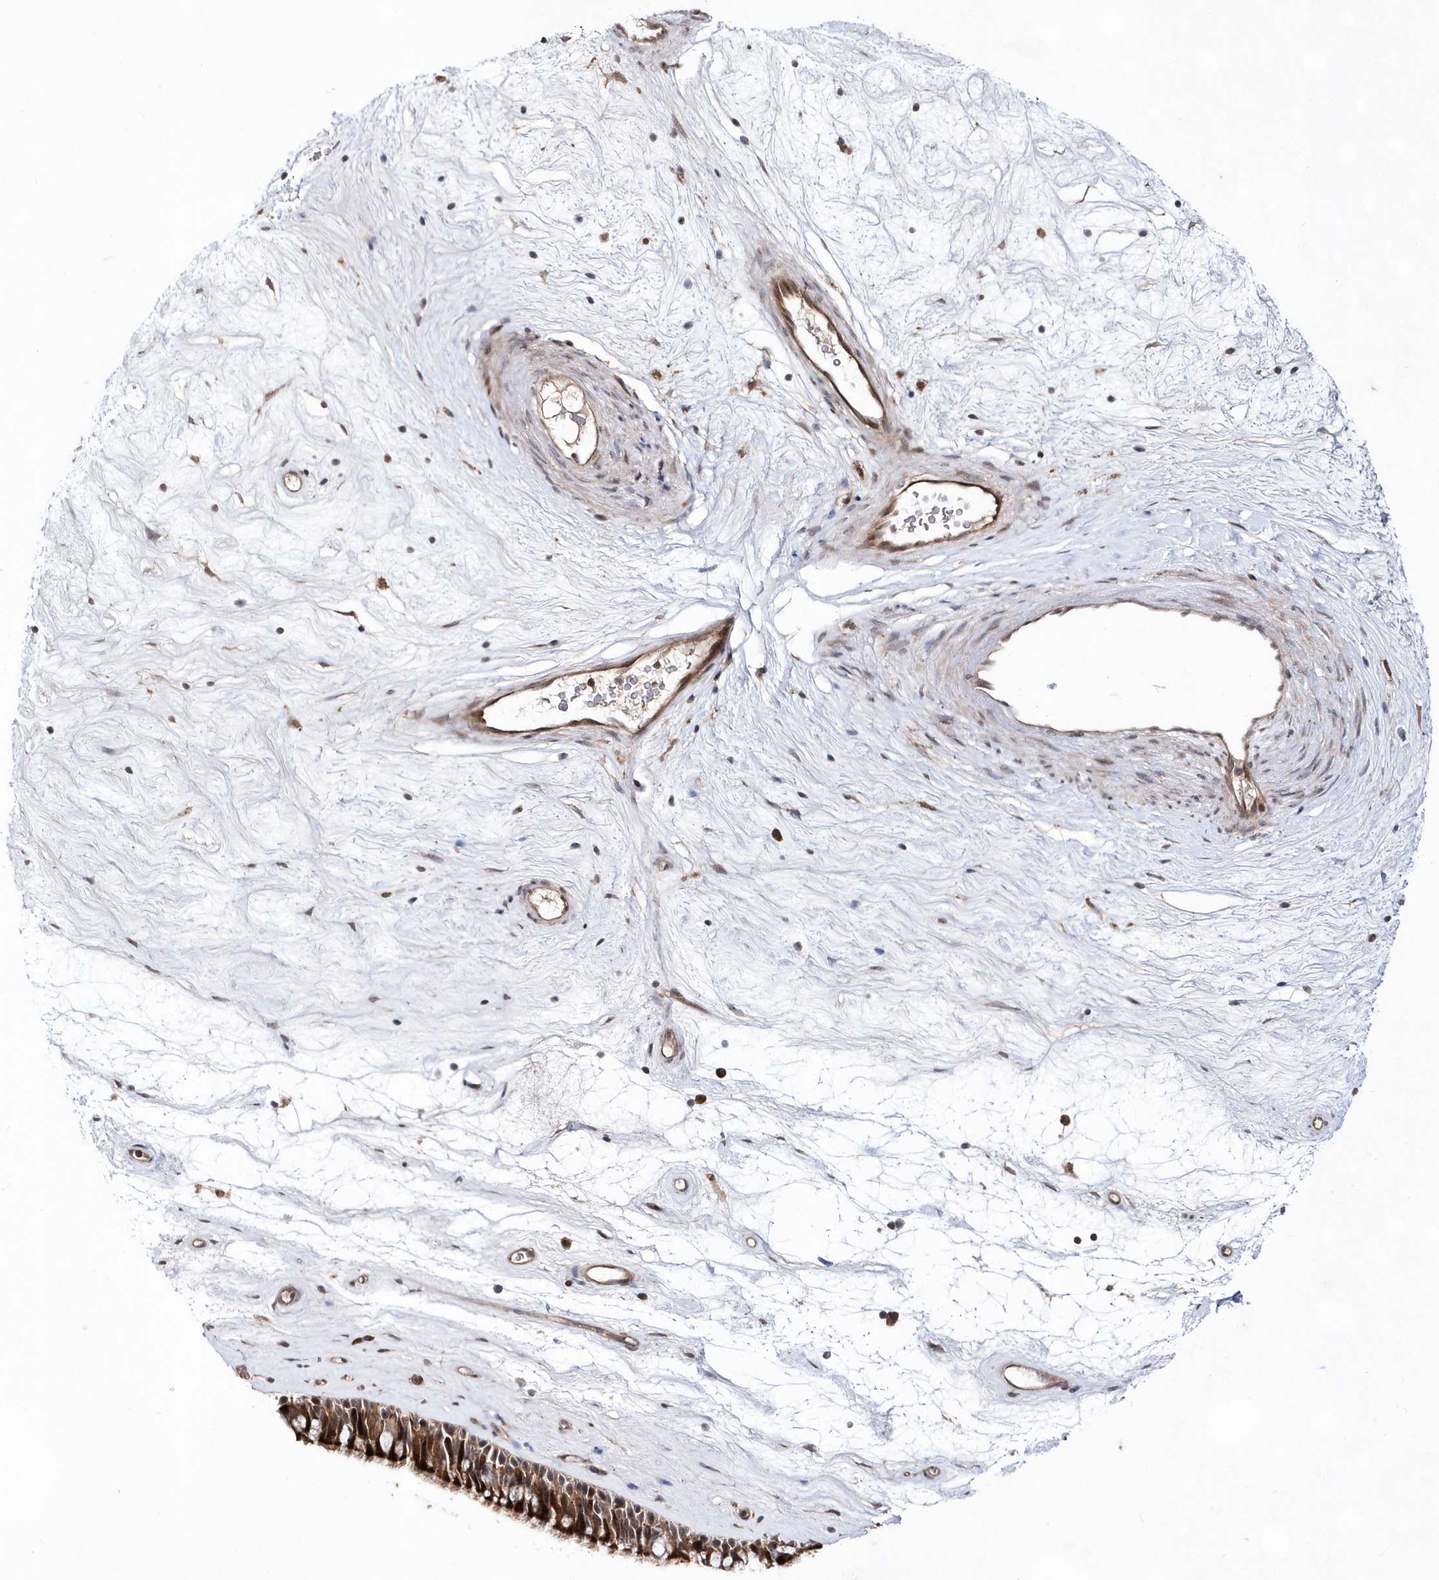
{"staining": {"intensity": "strong", "quantity": ">75%", "location": "cytoplasmic/membranous,nuclear"}, "tissue": "nasopharynx", "cell_type": "Respiratory epithelial cells", "image_type": "normal", "snomed": [{"axis": "morphology", "description": "Normal tissue, NOS"}, {"axis": "topography", "description": "Nasopharynx"}], "caption": "High-magnification brightfield microscopy of normal nasopharynx stained with DAB (brown) and counterstained with hematoxylin (blue). respiratory epithelial cells exhibit strong cytoplasmic/membranous,nuclear staining is present in about>75% of cells.", "gene": "DALRD3", "patient": {"sex": "male", "age": 64}}